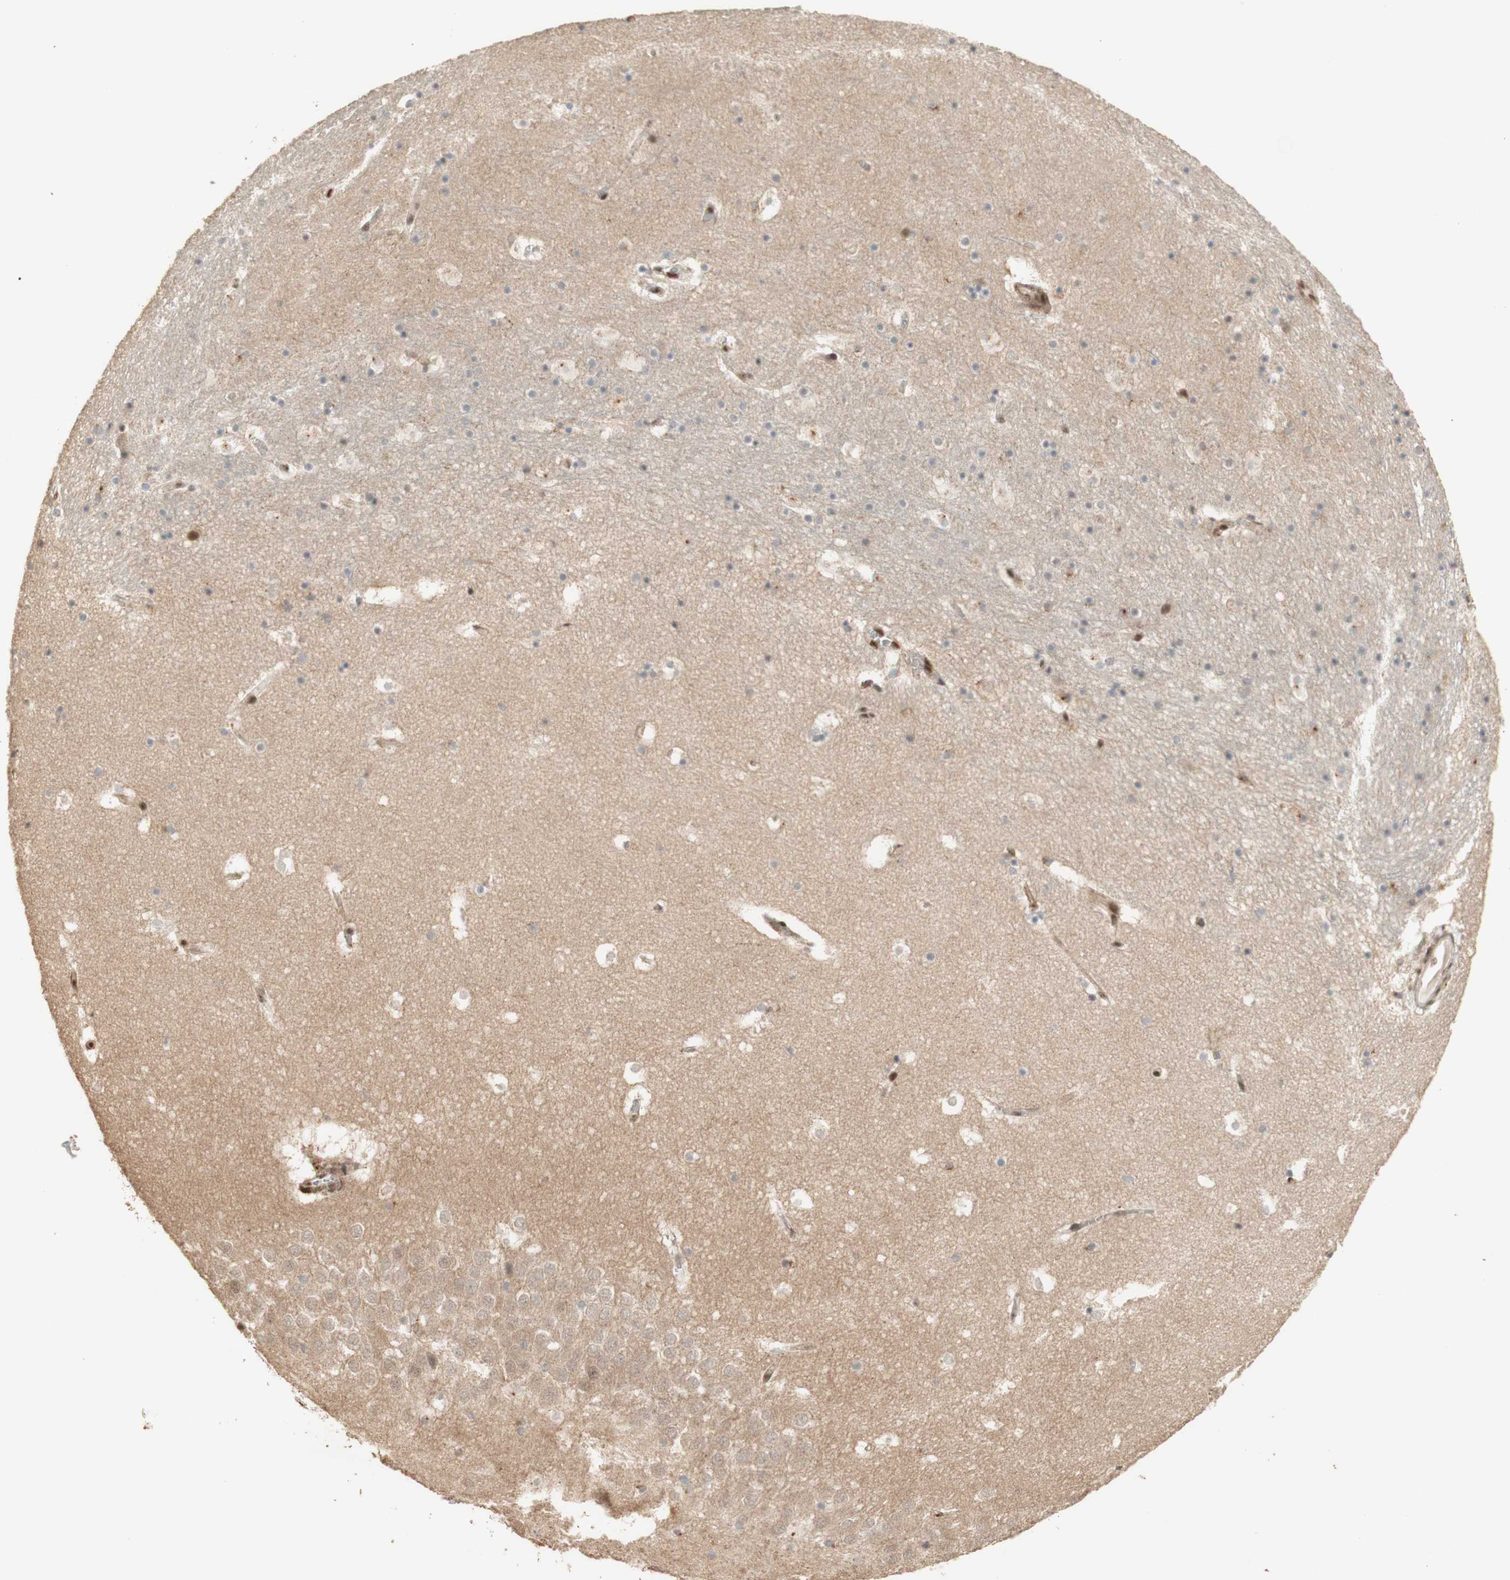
{"staining": {"intensity": "negative", "quantity": "none", "location": "none"}, "tissue": "hippocampus", "cell_type": "Glial cells", "image_type": "normal", "snomed": [{"axis": "morphology", "description": "Normal tissue, NOS"}, {"axis": "topography", "description": "Hippocampus"}], "caption": "Immunohistochemical staining of normal human hippocampus reveals no significant positivity in glial cells.", "gene": "FOXP1", "patient": {"sex": "male", "age": 45}}